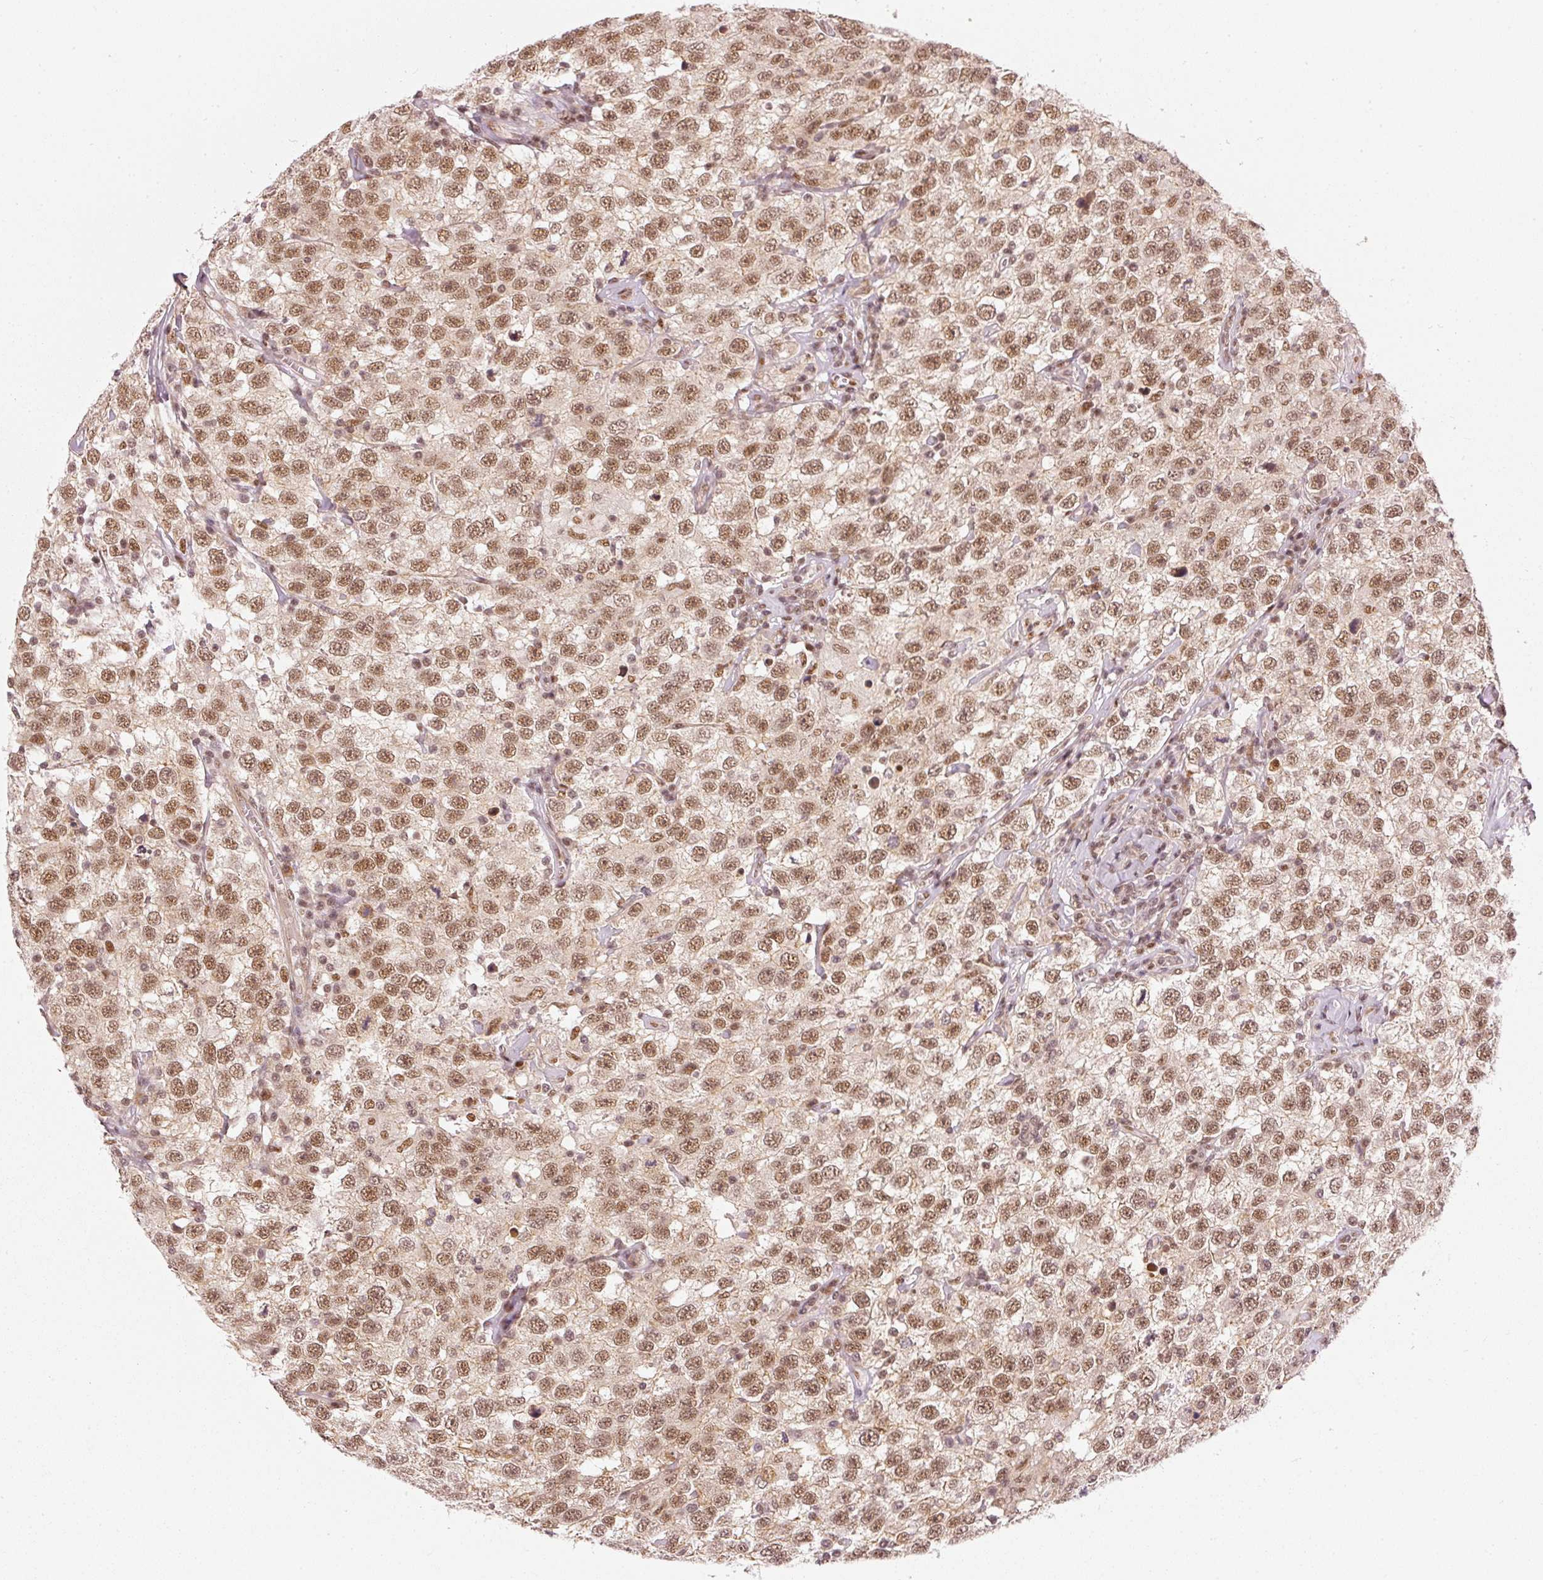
{"staining": {"intensity": "moderate", "quantity": ">75%", "location": "nuclear"}, "tissue": "testis cancer", "cell_type": "Tumor cells", "image_type": "cancer", "snomed": [{"axis": "morphology", "description": "Seminoma, NOS"}, {"axis": "topography", "description": "Testis"}], "caption": "Protein analysis of testis cancer tissue displays moderate nuclear positivity in about >75% of tumor cells.", "gene": "THOC6", "patient": {"sex": "male", "age": 41}}